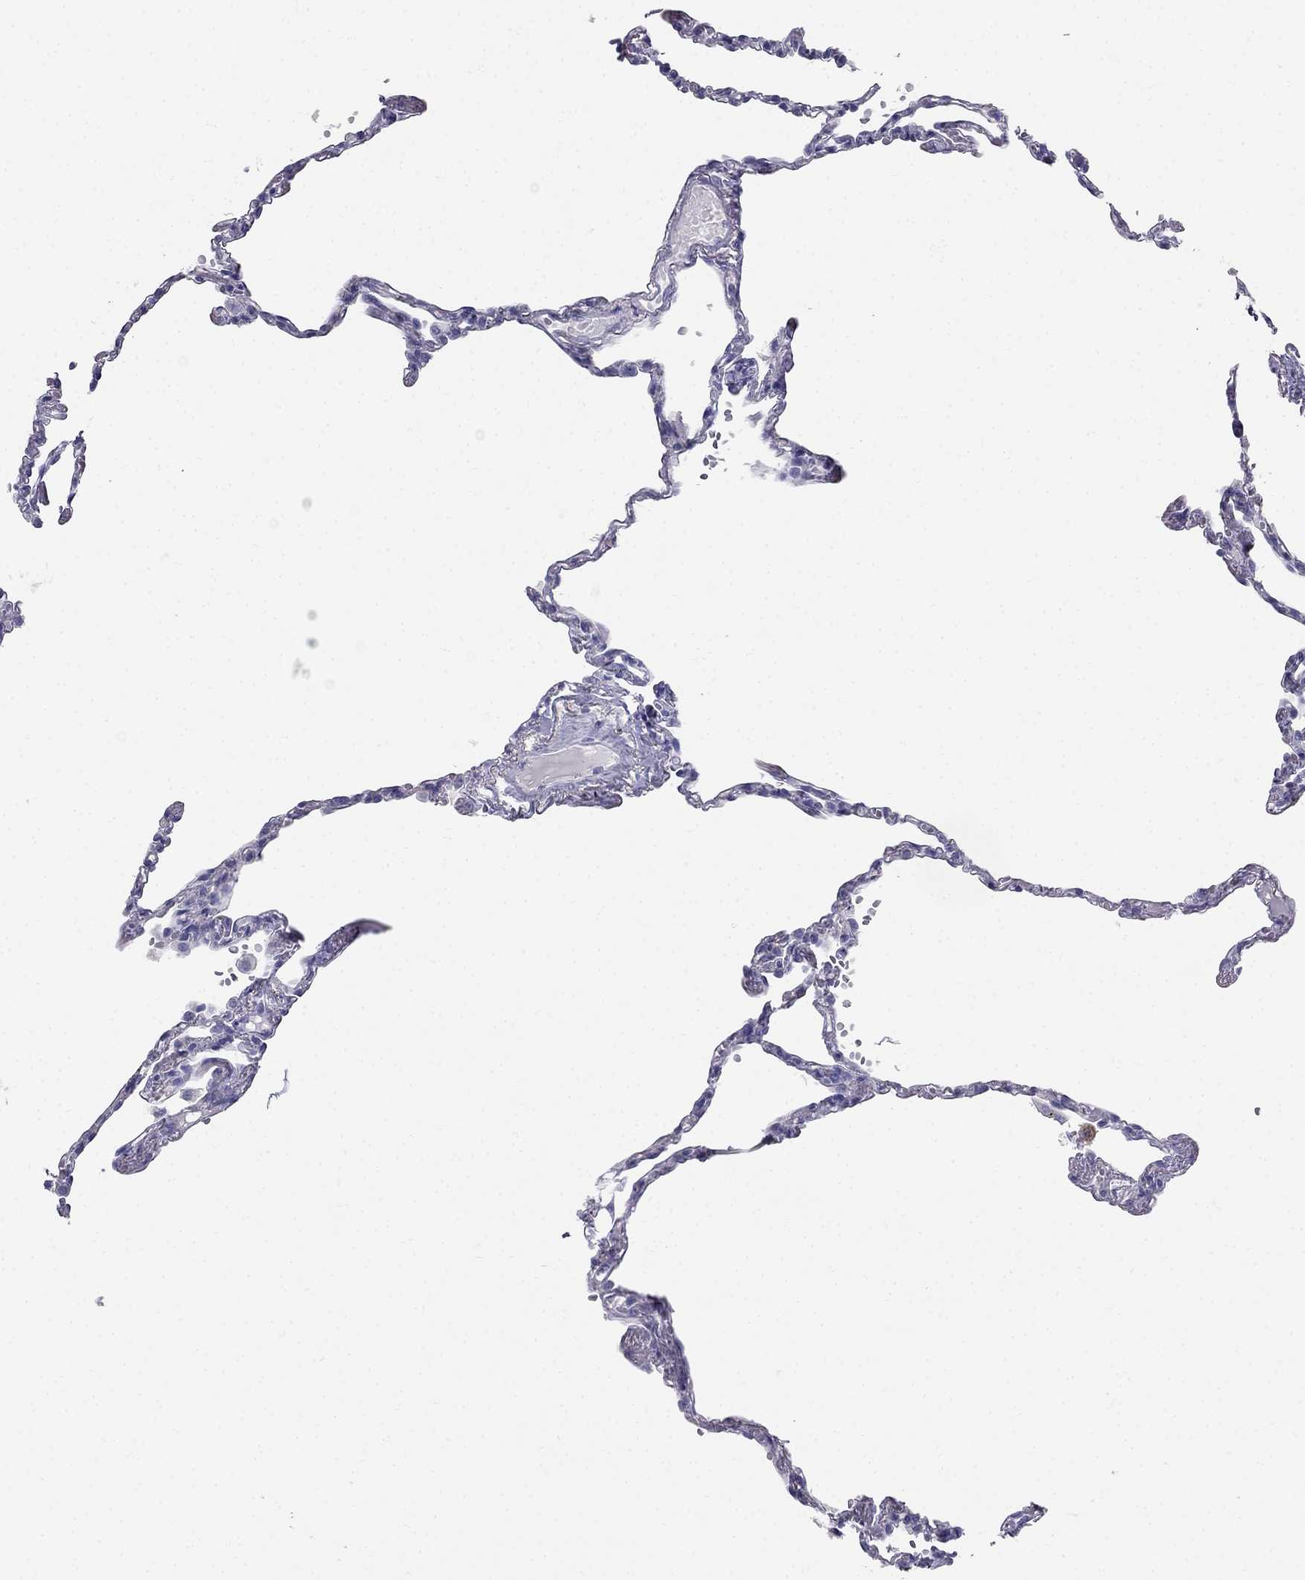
{"staining": {"intensity": "negative", "quantity": "none", "location": "none"}, "tissue": "lung", "cell_type": "Alveolar cells", "image_type": "normal", "snomed": [{"axis": "morphology", "description": "Normal tissue, NOS"}, {"axis": "topography", "description": "Lung"}], "caption": "Immunohistochemical staining of unremarkable human lung demonstrates no significant staining in alveolar cells.", "gene": "RFLNA", "patient": {"sex": "male", "age": 78}}